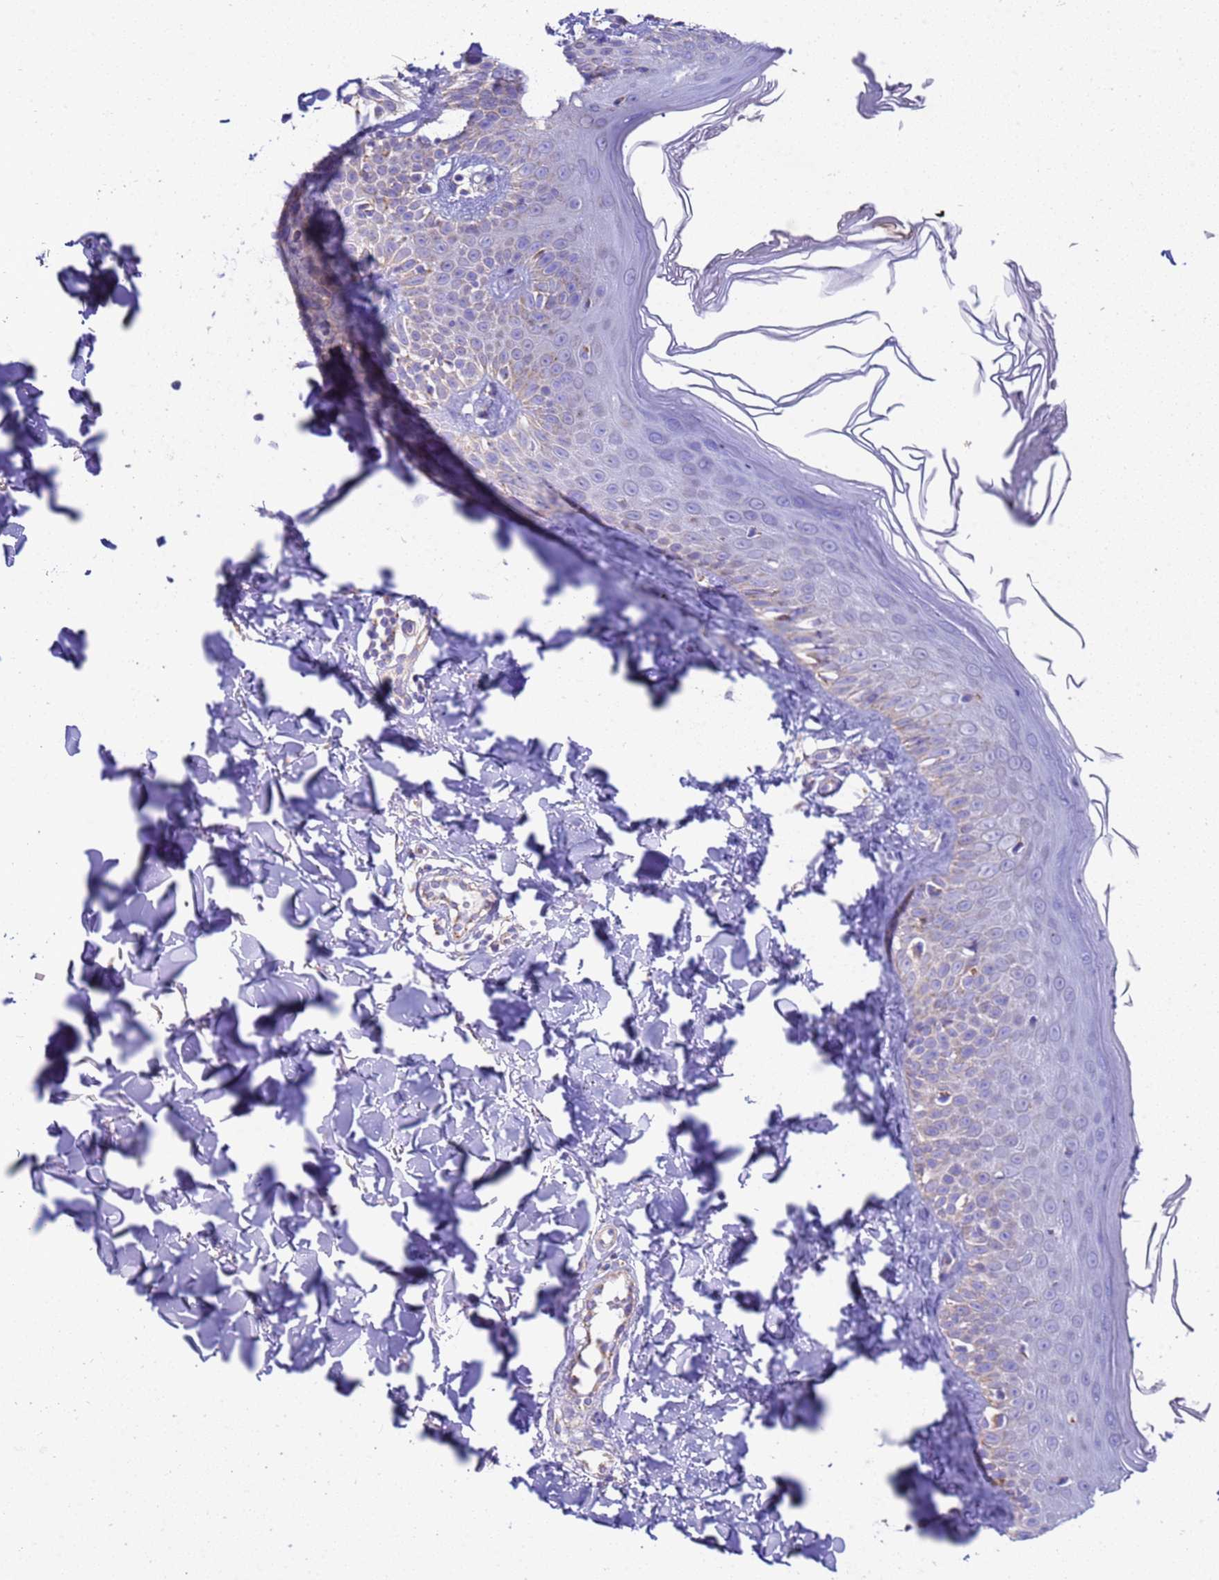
{"staining": {"intensity": "negative", "quantity": "none", "location": "none"}, "tissue": "skin", "cell_type": "Fibroblasts", "image_type": "normal", "snomed": [{"axis": "morphology", "description": "Normal tissue, NOS"}, {"axis": "topography", "description": "Skin"}], "caption": "IHC image of normal skin: skin stained with DAB (3,3'-diaminobenzidine) shows no significant protein positivity in fibroblasts.", "gene": "RNF165", "patient": {"sex": "male", "age": 52}}